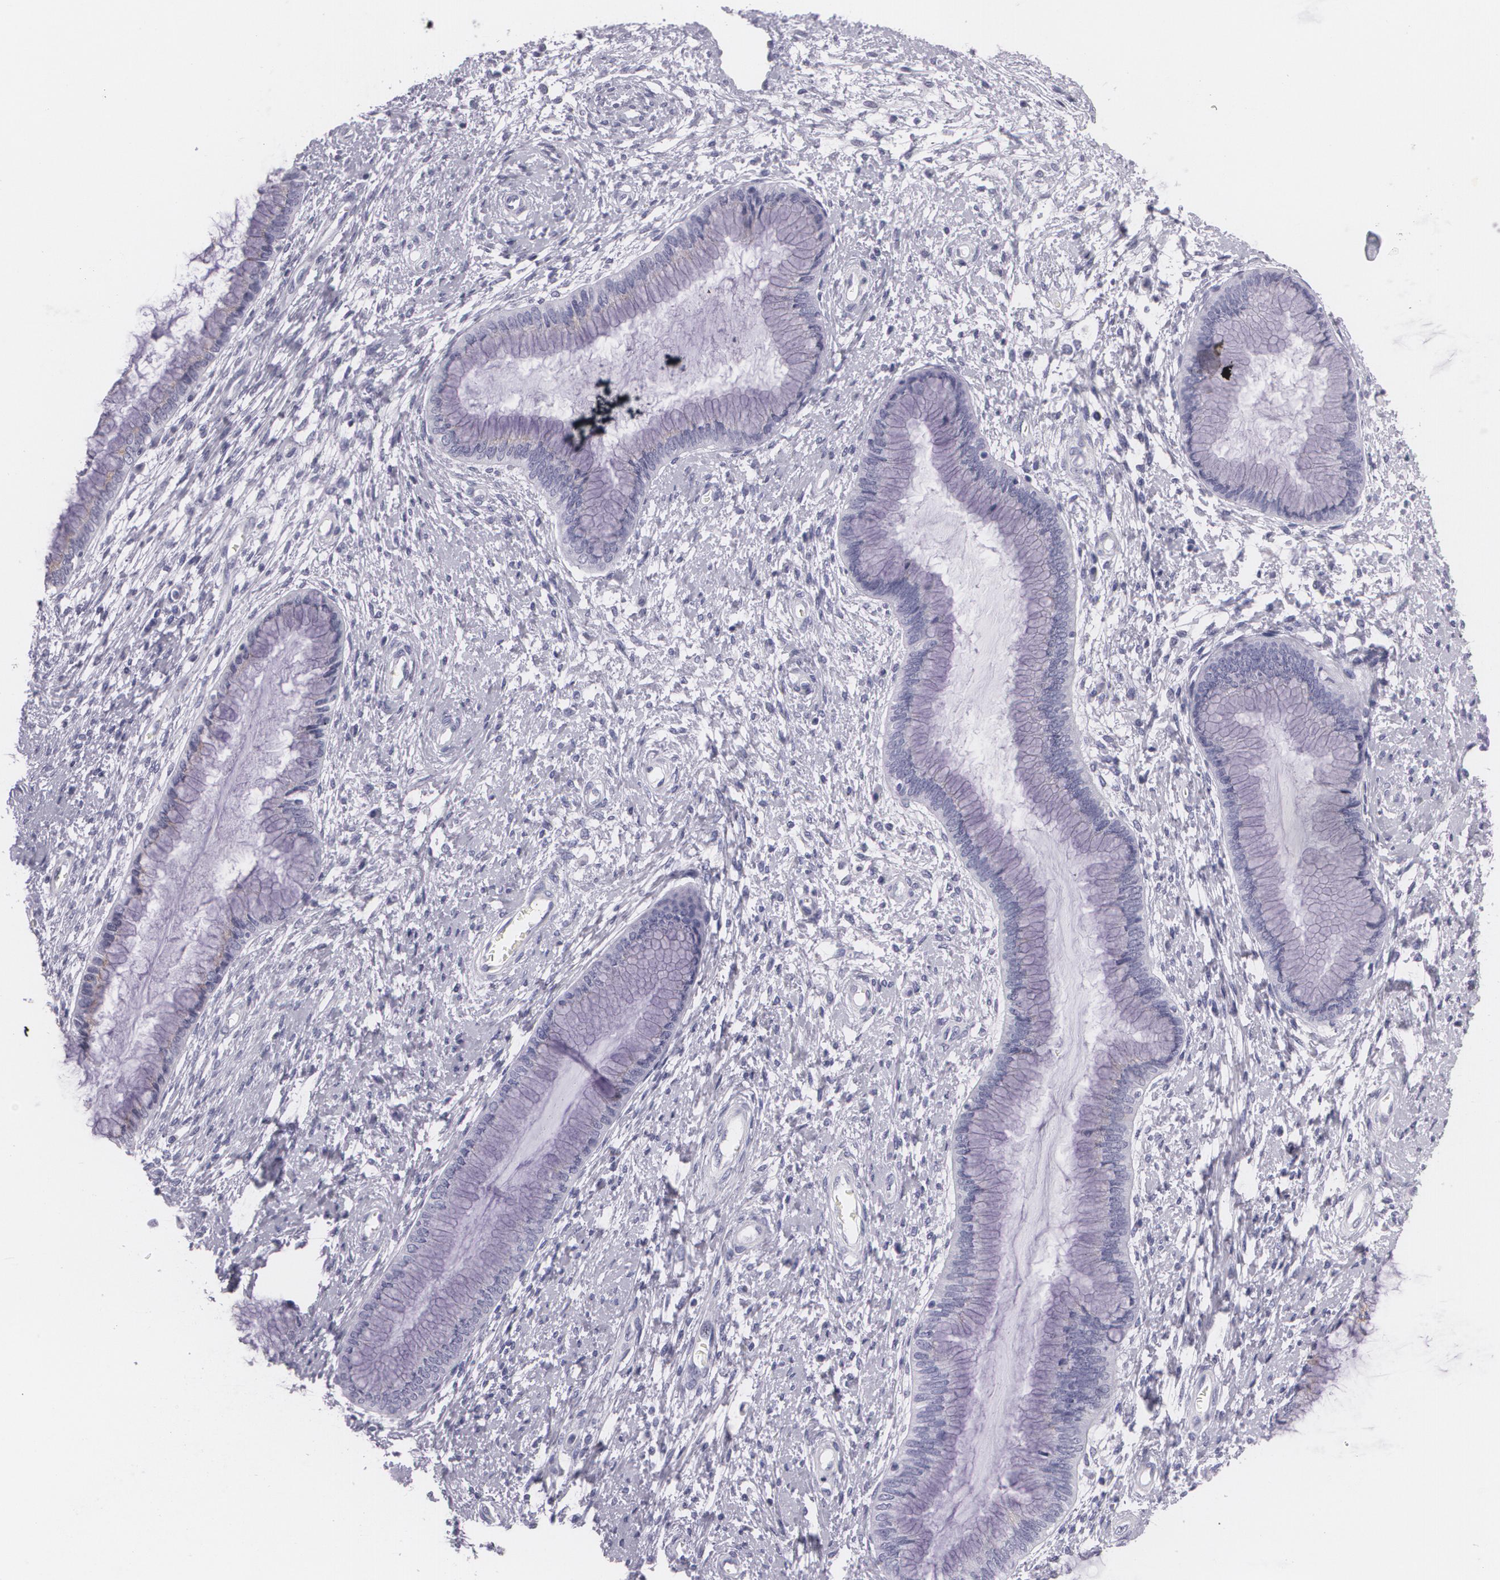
{"staining": {"intensity": "negative", "quantity": "none", "location": "none"}, "tissue": "cervix", "cell_type": "Glandular cells", "image_type": "normal", "snomed": [{"axis": "morphology", "description": "Normal tissue, NOS"}, {"axis": "topography", "description": "Cervix"}], "caption": "DAB (3,3'-diaminobenzidine) immunohistochemical staining of unremarkable cervix displays no significant staining in glandular cells. (DAB (3,3'-diaminobenzidine) immunohistochemistry with hematoxylin counter stain).", "gene": "DLG4", "patient": {"sex": "female", "age": 27}}